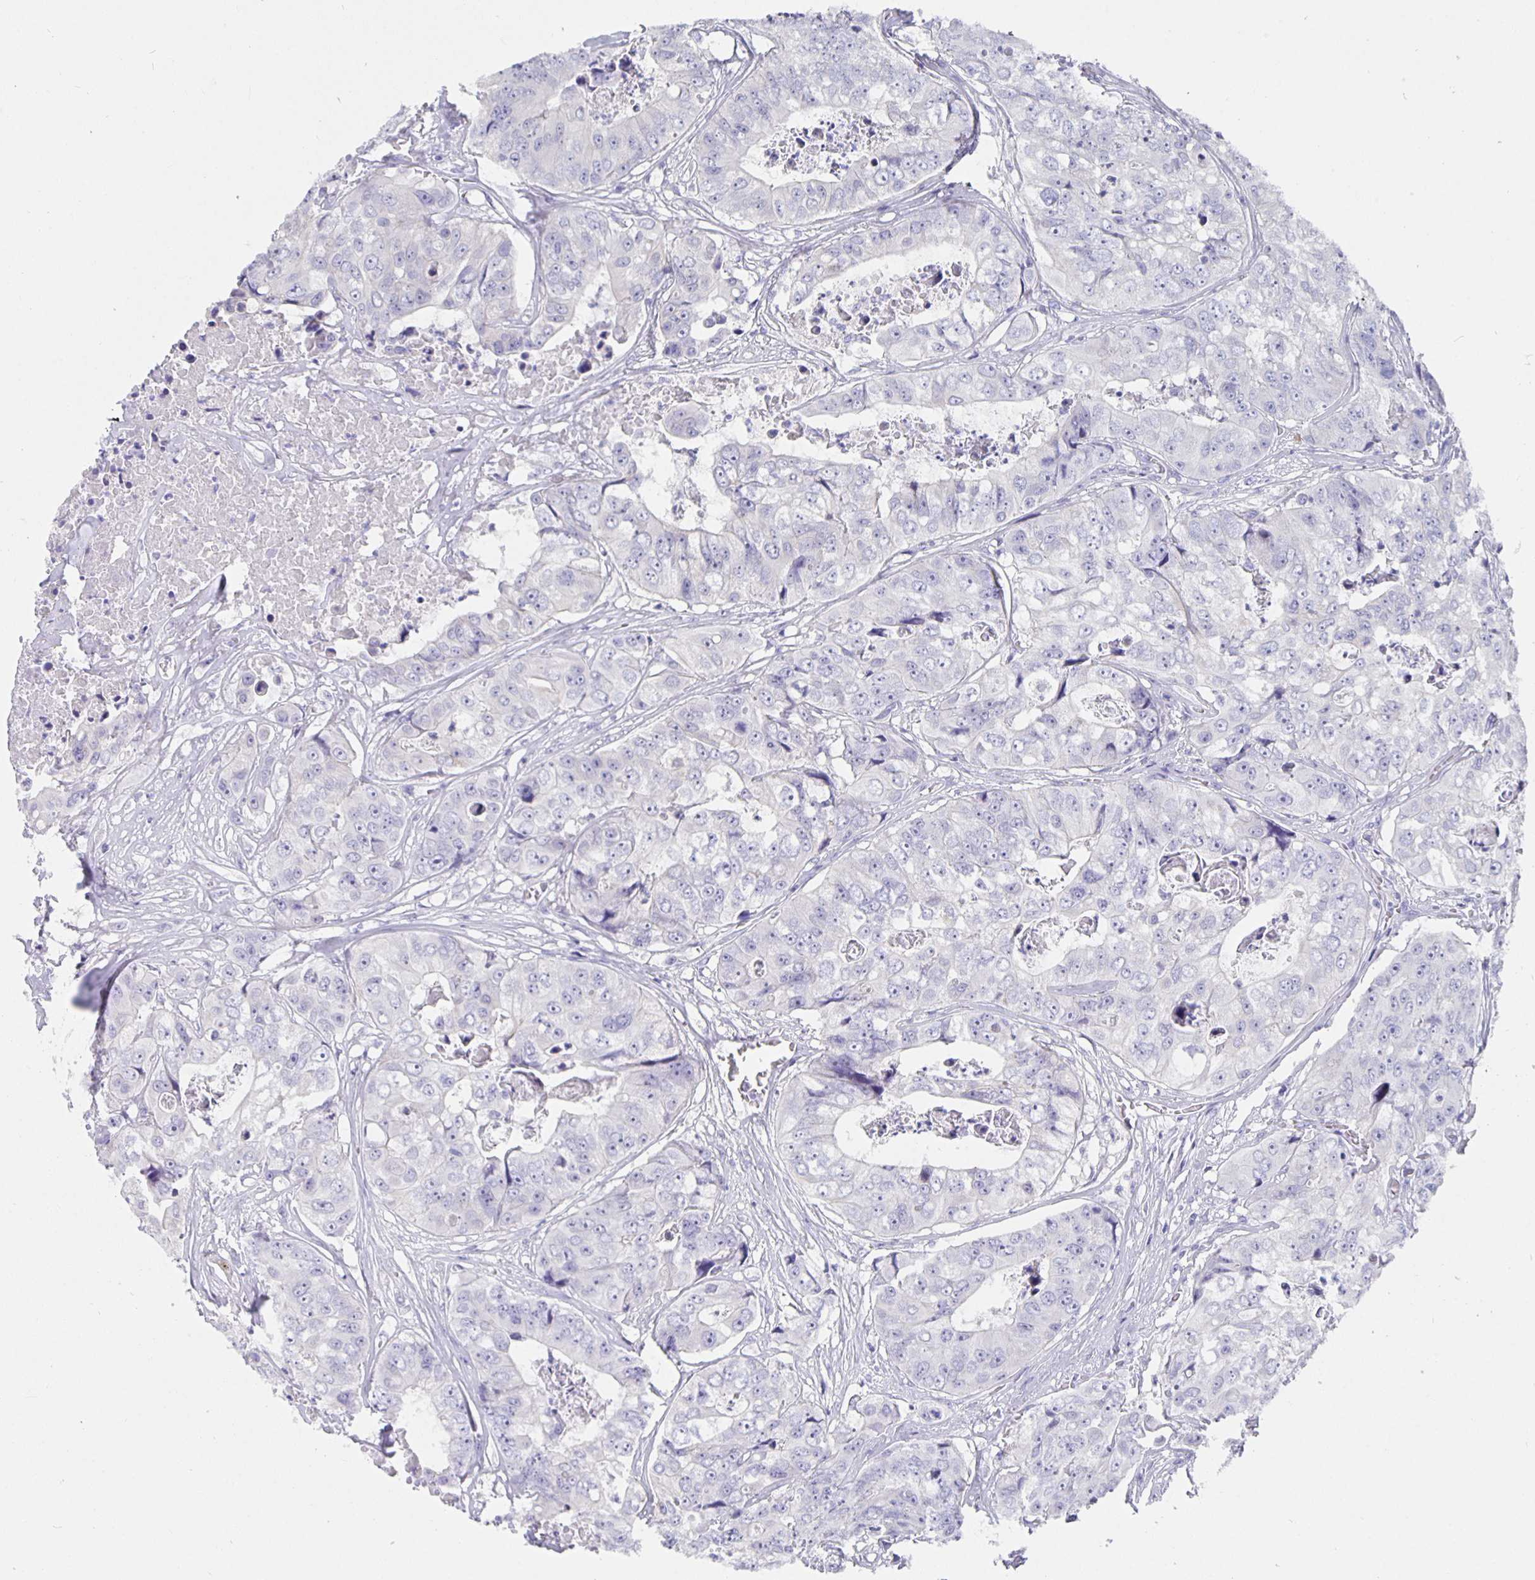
{"staining": {"intensity": "weak", "quantity": "25%-75%", "location": "cytoplasmic/membranous"}, "tissue": "colorectal cancer", "cell_type": "Tumor cells", "image_type": "cancer", "snomed": [{"axis": "morphology", "description": "Adenocarcinoma, NOS"}, {"axis": "topography", "description": "Rectum"}], "caption": "Adenocarcinoma (colorectal) stained with immunohistochemistry shows weak cytoplasmic/membranous expression in about 25%-75% of tumor cells.", "gene": "CFAP74", "patient": {"sex": "female", "age": 62}}